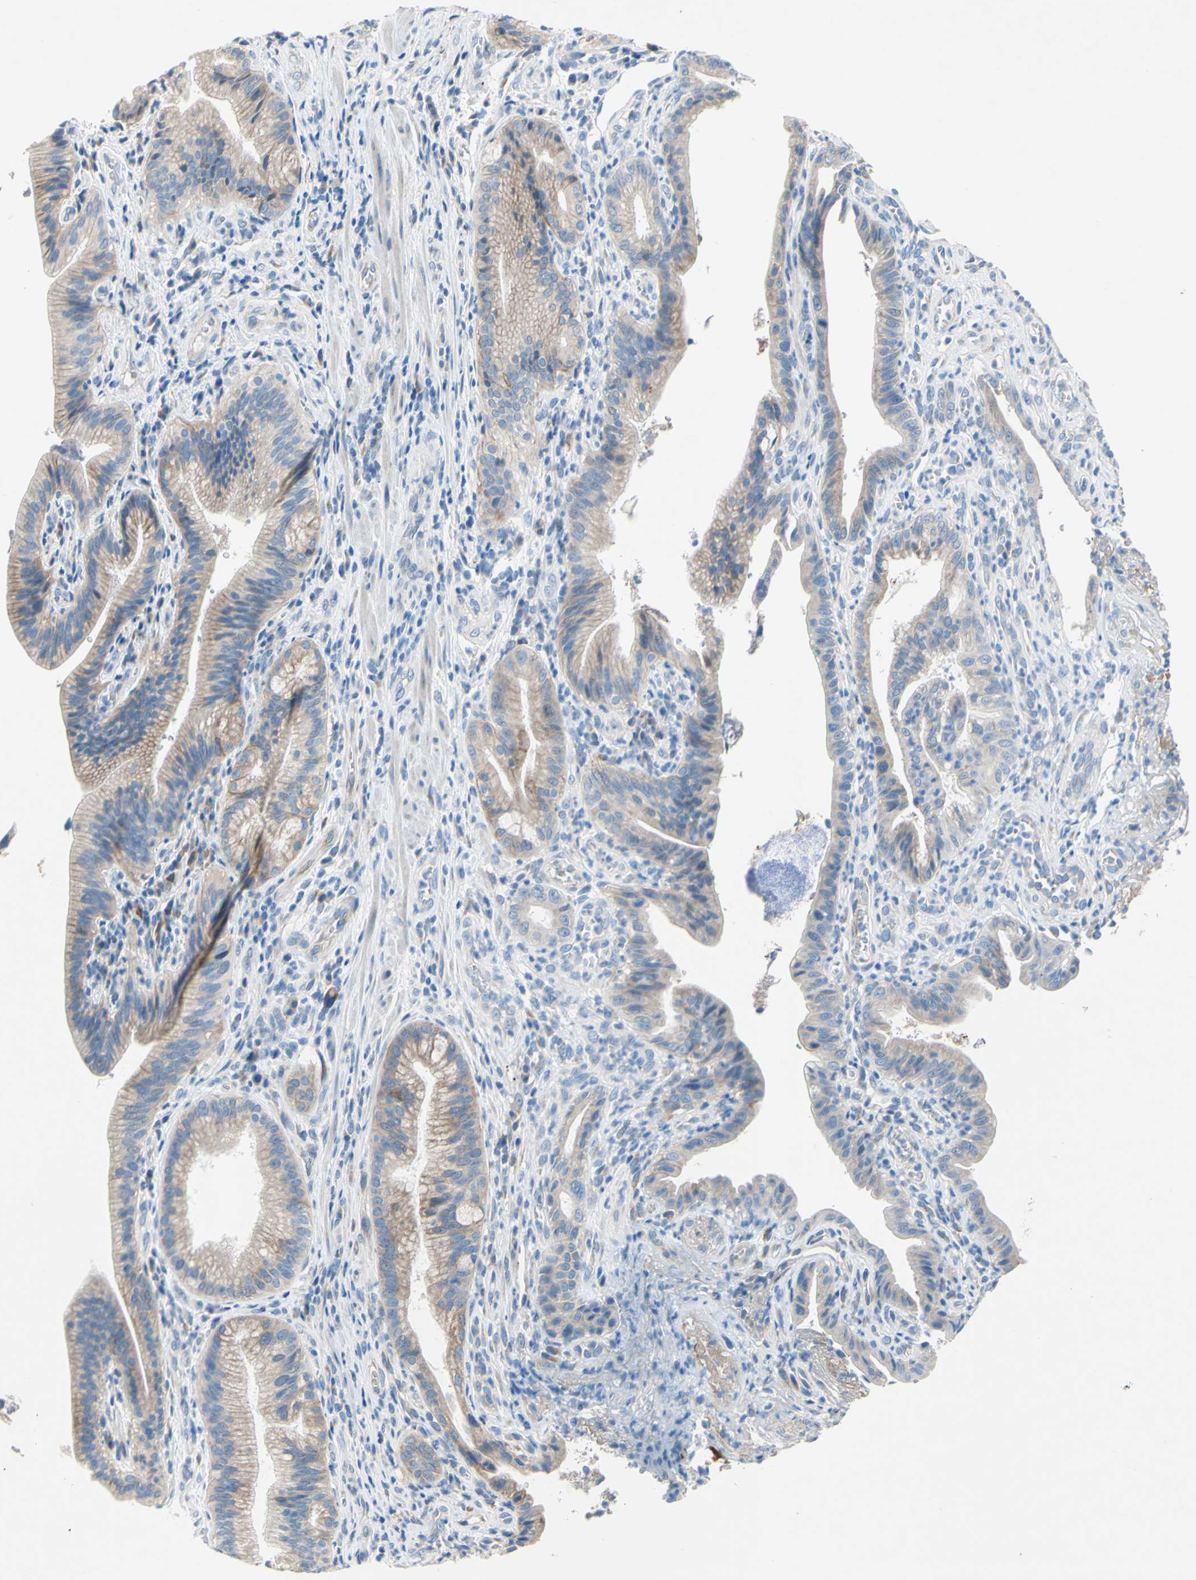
{"staining": {"intensity": "weak", "quantity": "<25%", "location": "cytoplasmic/membranous"}, "tissue": "pancreatic cancer", "cell_type": "Tumor cells", "image_type": "cancer", "snomed": [{"axis": "morphology", "description": "Adenocarcinoma, NOS"}, {"axis": "topography", "description": "Pancreas"}], "caption": "The photomicrograph exhibits no staining of tumor cells in pancreatic adenocarcinoma. (DAB (3,3'-diaminobenzidine) immunohistochemistry visualized using brightfield microscopy, high magnification).", "gene": "TMIGD2", "patient": {"sex": "female", "age": 75}}